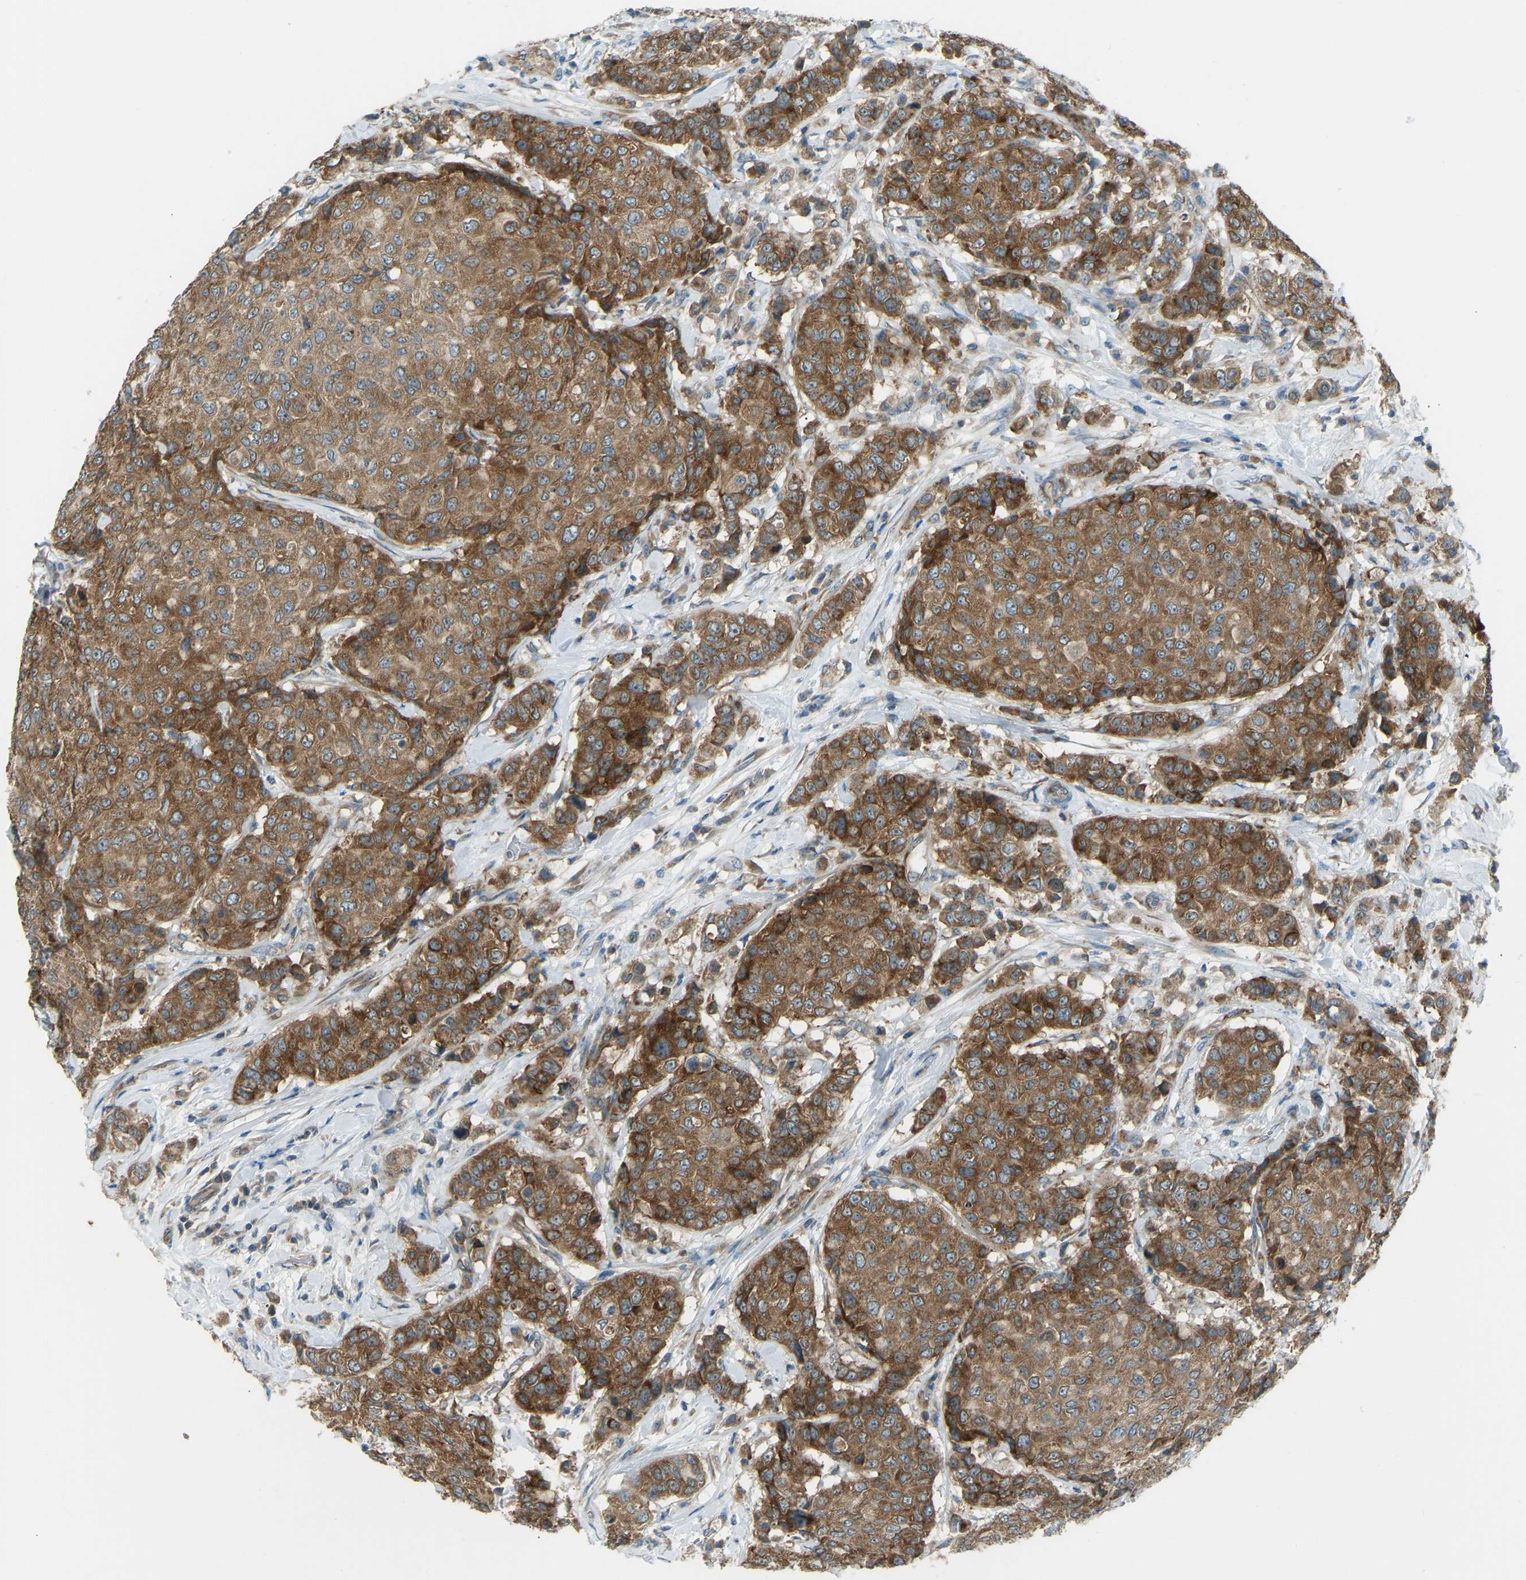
{"staining": {"intensity": "strong", "quantity": ">75%", "location": "cytoplasmic/membranous"}, "tissue": "breast cancer", "cell_type": "Tumor cells", "image_type": "cancer", "snomed": [{"axis": "morphology", "description": "Duct carcinoma"}, {"axis": "topography", "description": "Breast"}], "caption": "A high amount of strong cytoplasmic/membranous expression is identified in about >75% of tumor cells in breast cancer tissue. (DAB = brown stain, brightfield microscopy at high magnification).", "gene": "STAU2", "patient": {"sex": "female", "age": 27}}